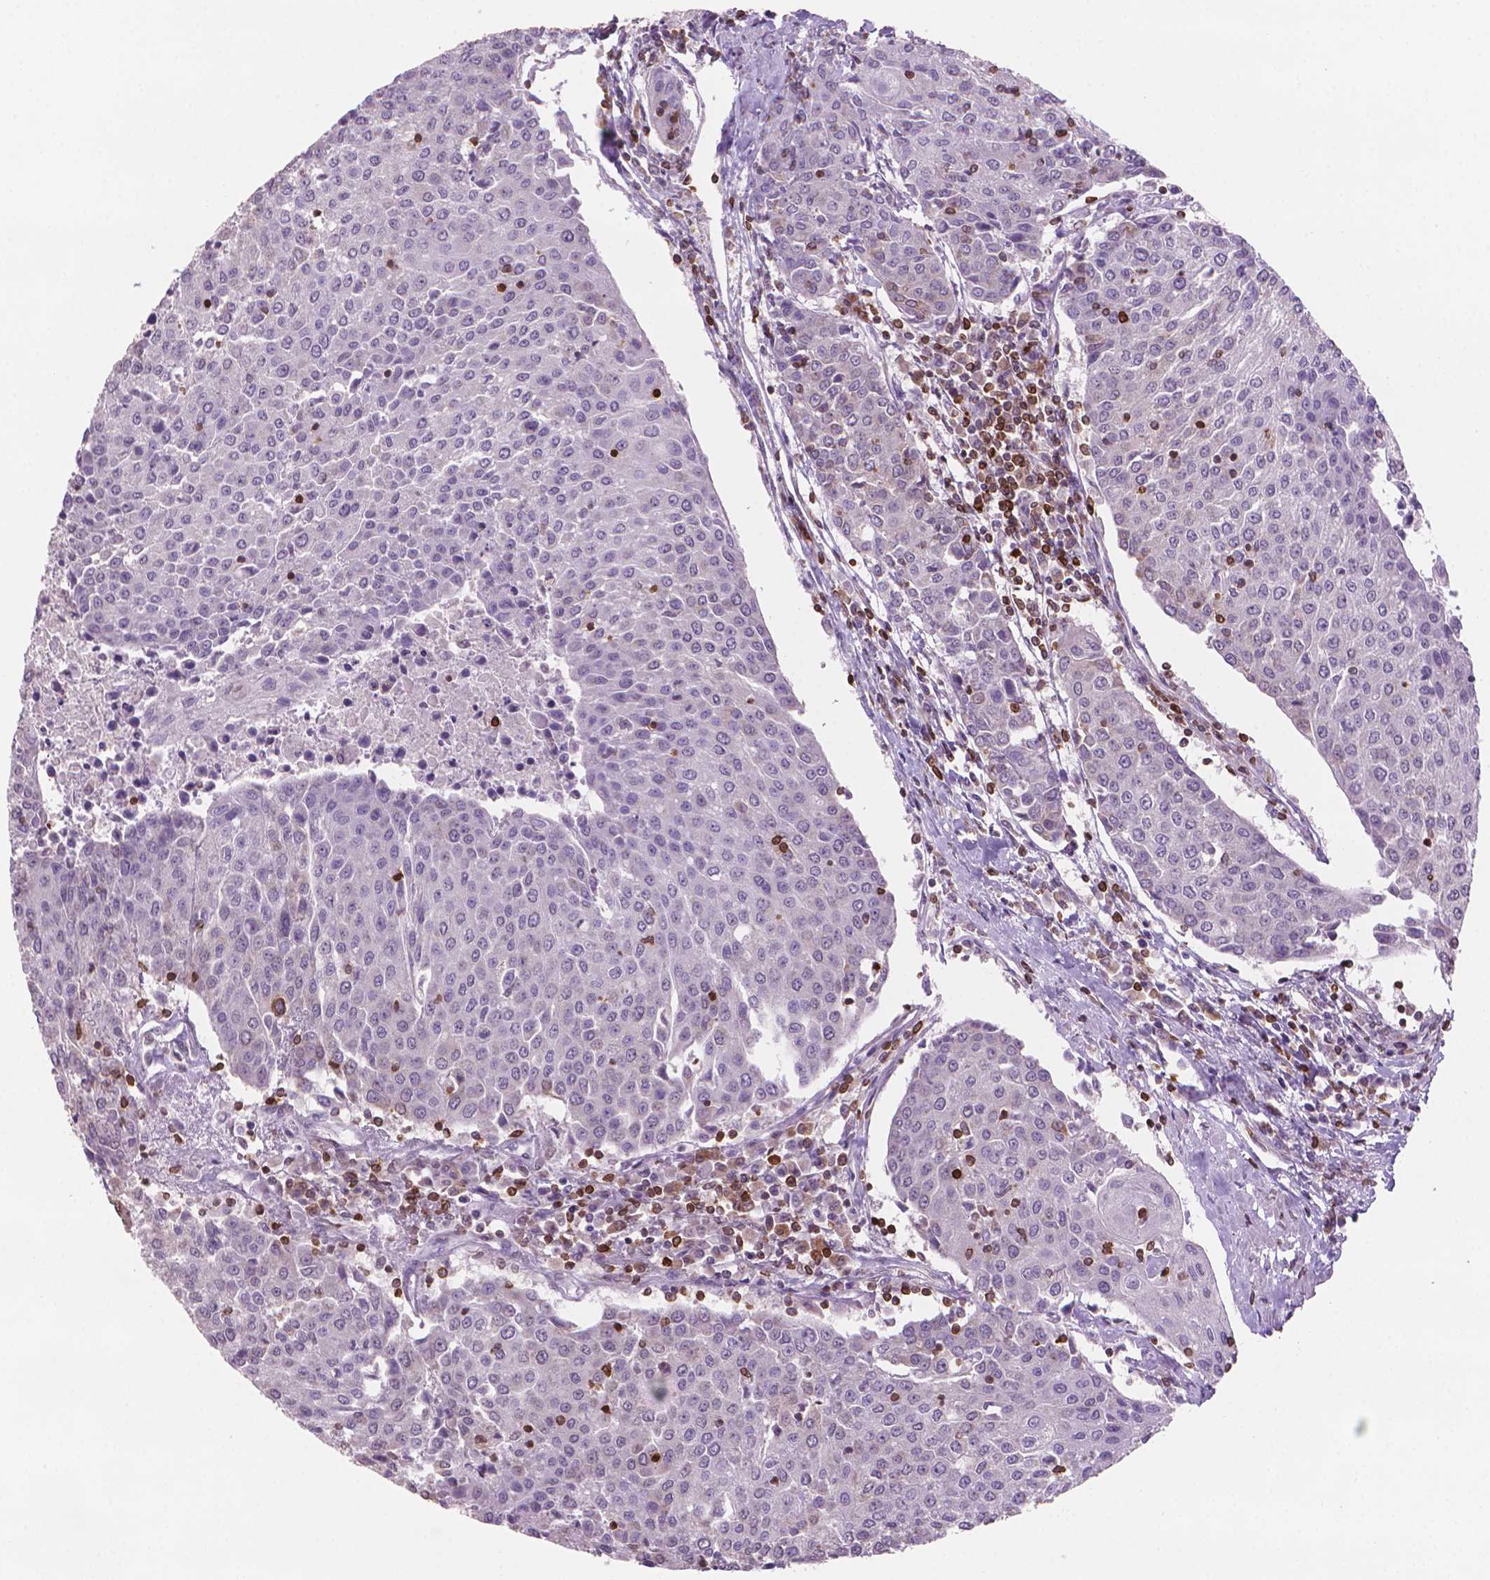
{"staining": {"intensity": "negative", "quantity": "none", "location": "none"}, "tissue": "urothelial cancer", "cell_type": "Tumor cells", "image_type": "cancer", "snomed": [{"axis": "morphology", "description": "Urothelial carcinoma, High grade"}, {"axis": "topography", "description": "Urinary bladder"}], "caption": "High-grade urothelial carcinoma was stained to show a protein in brown. There is no significant expression in tumor cells.", "gene": "BCL2", "patient": {"sex": "female", "age": 85}}